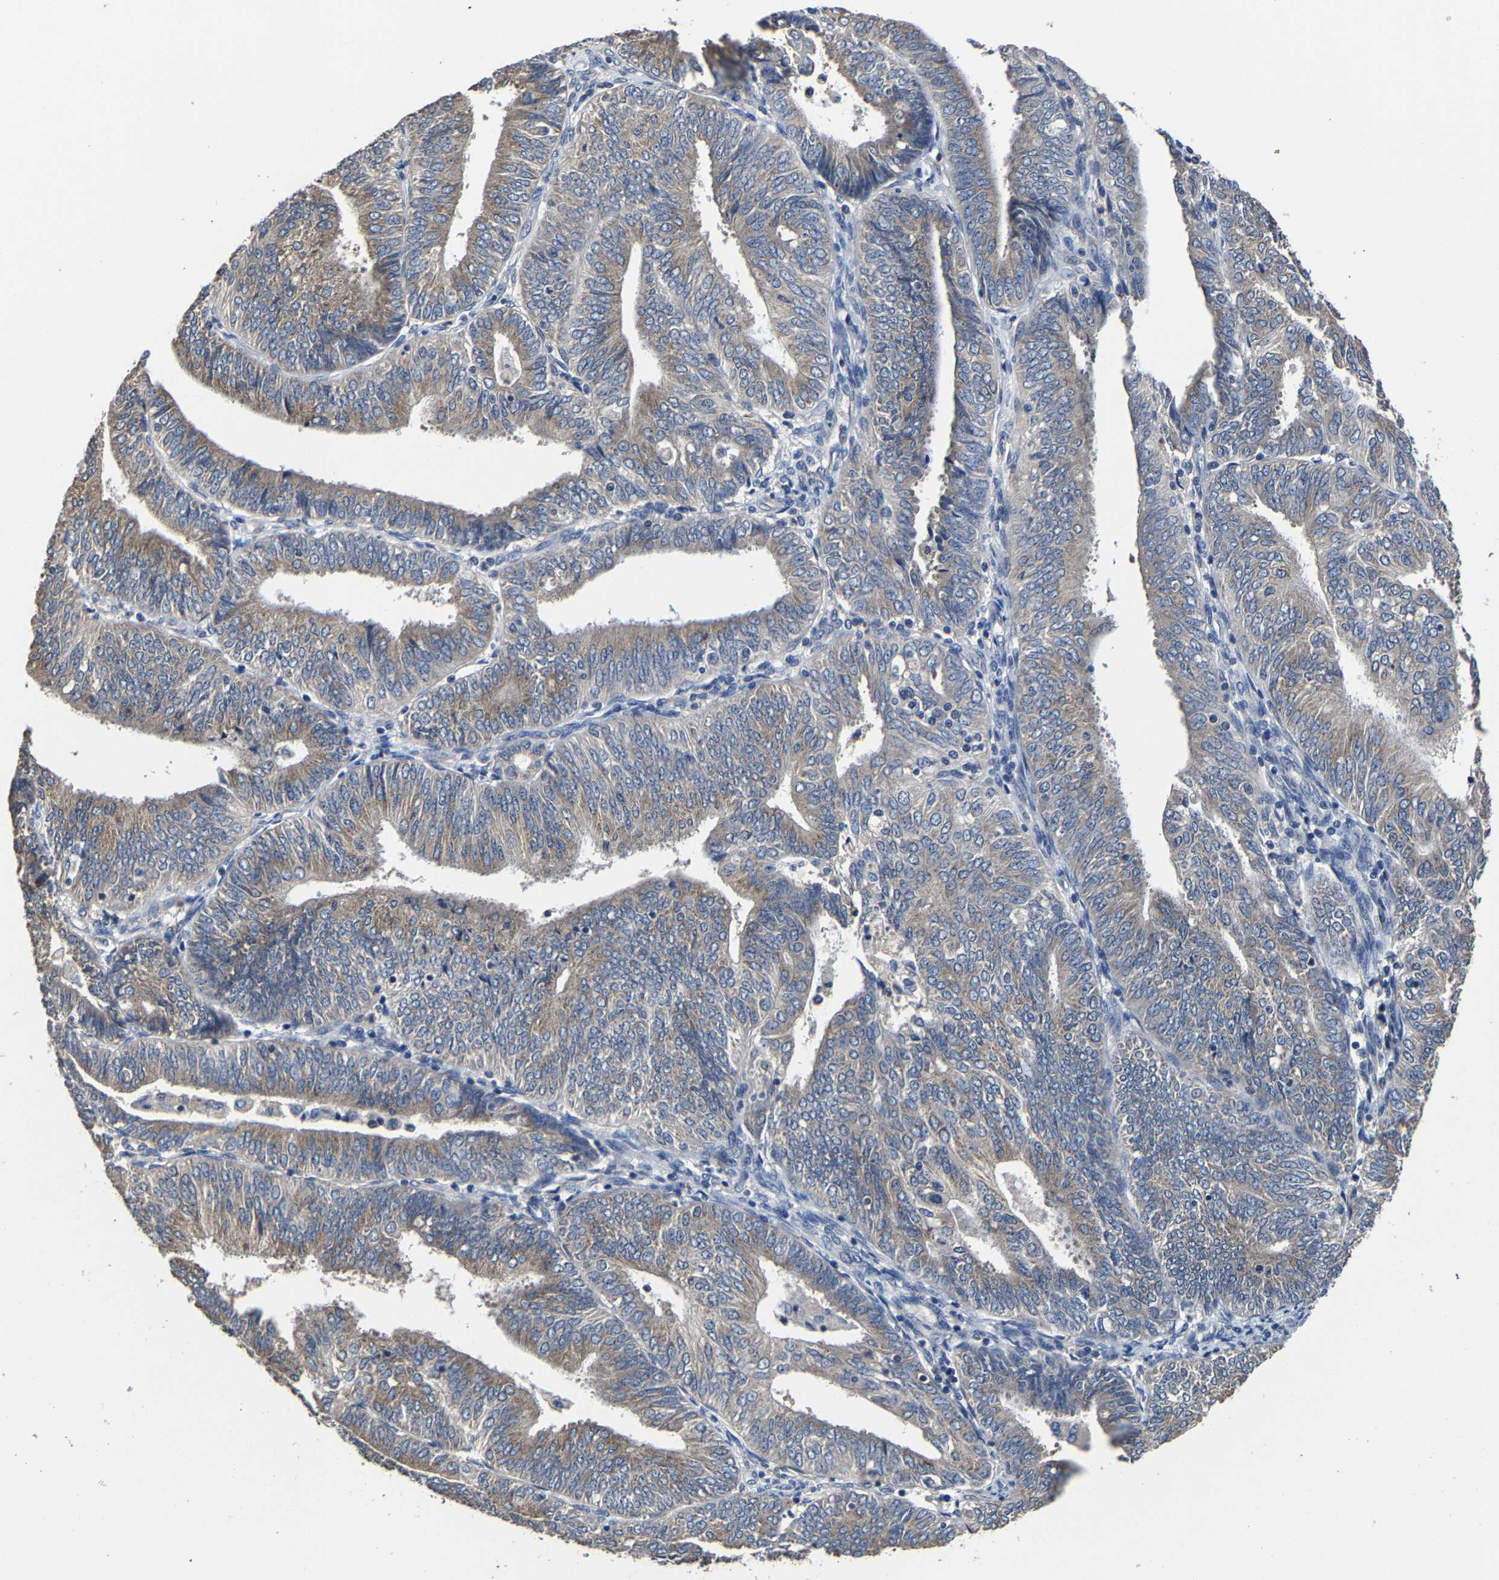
{"staining": {"intensity": "weak", "quantity": ">75%", "location": "cytoplasmic/membranous"}, "tissue": "endometrial cancer", "cell_type": "Tumor cells", "image_type": "cancer", "snomed": [{"axis": "morphology", "description": "Adenocarcinoma, NOS"}, {"axis": "topography", "description": "Endometrium"}], "caption": "IHC (DAB) staining of human endometrial cancer exhibits weak cytoplasmic/membranous protein staining in approximately >75% of tumor cells.", "gene": "EBAG9", "patient": {"sex": "female", "age": 58}}